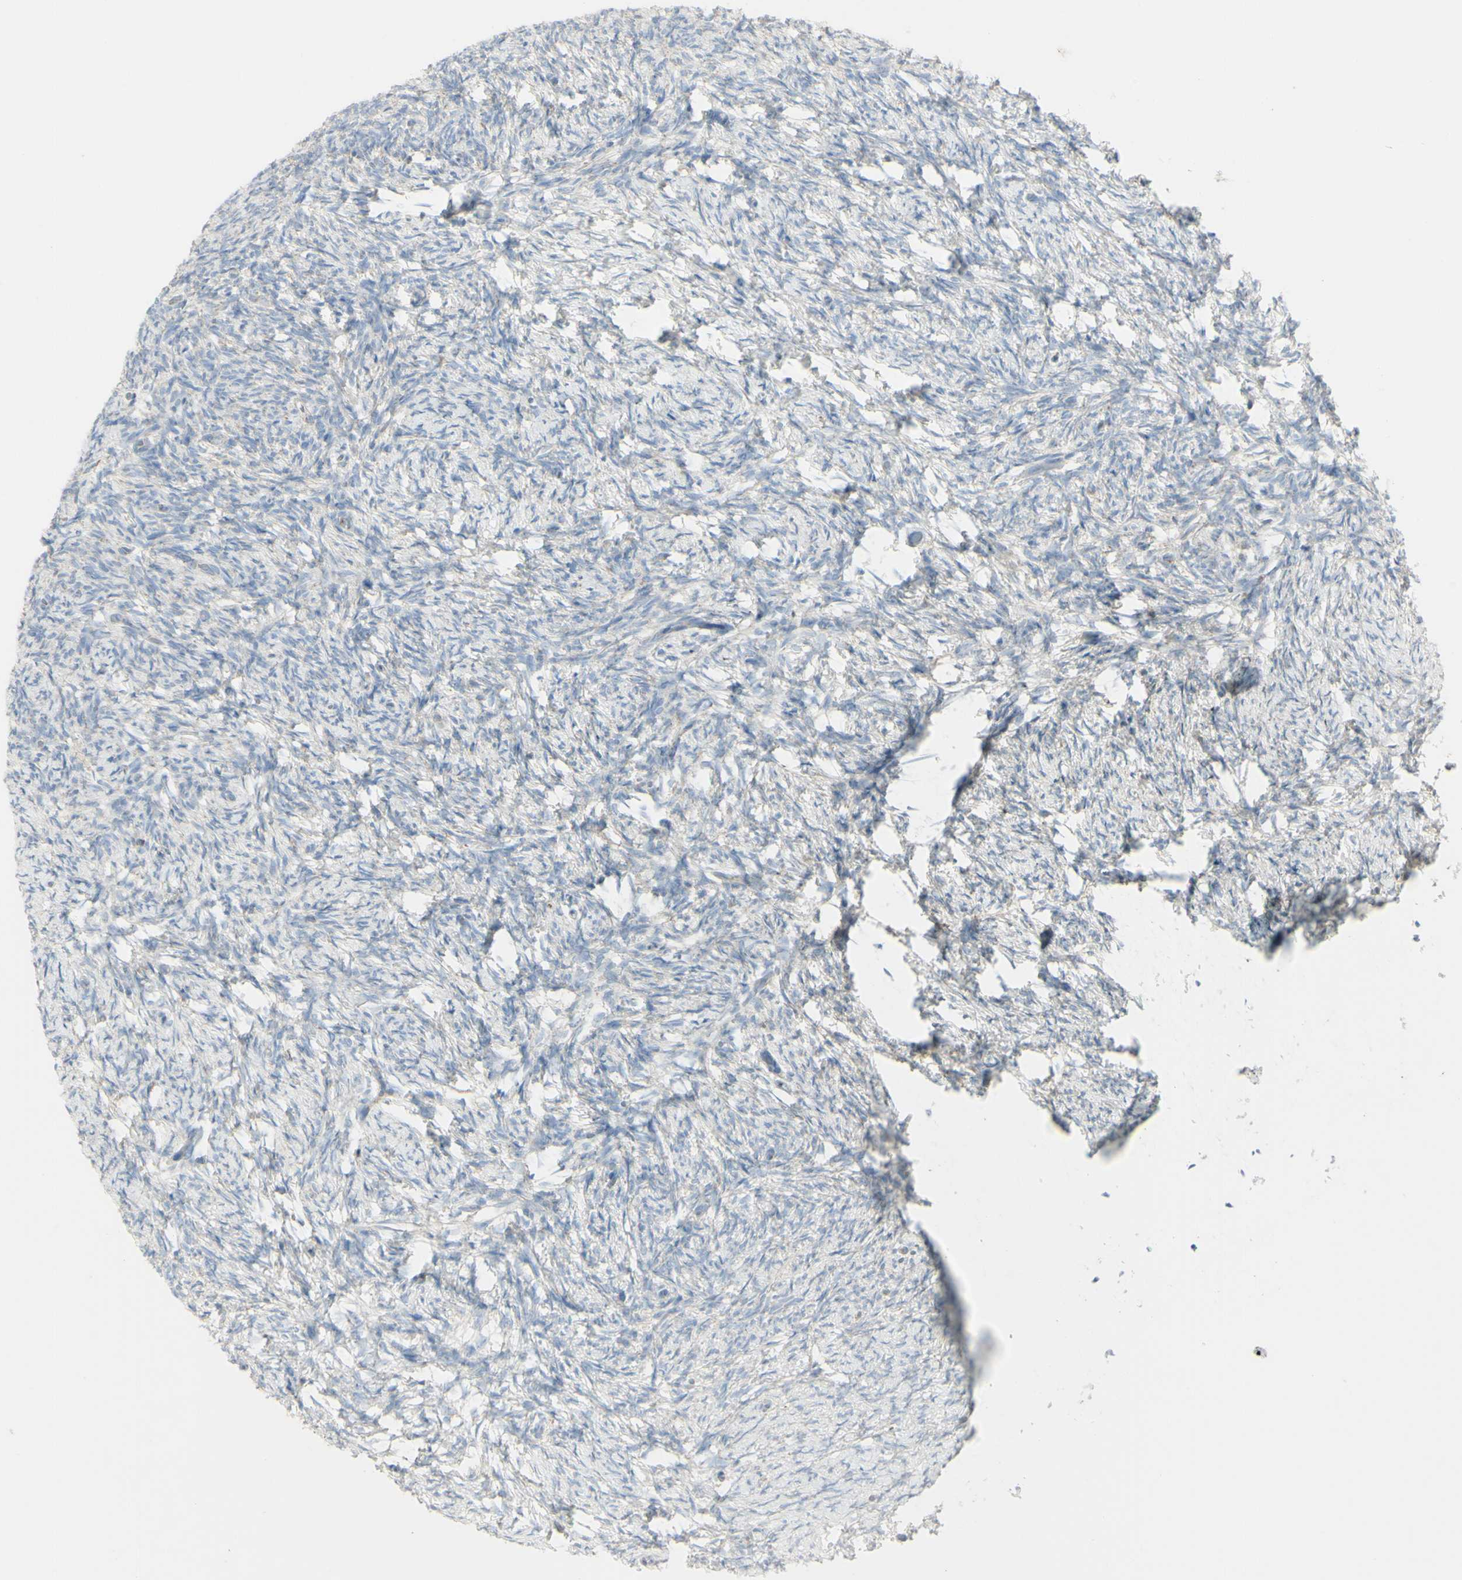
{"staining": {"intensity": "negative", "quantity": "none", "location": "none"}, "tissue": "ovary", "cell_type": "Ovarian stroma cells", "image_type": "normal", "snomed": [{"axis": "morphology", "description": "Normal tissue, NOS"}, {"axis": "topography", "description": "Ovary"}], "caption": "High magnification brightfield microscopy of benign ovary stained with DAB (brown) and counterstained with hematoxylin (blue): ovarian stroma cells show no significant expression. Brightfield microscopy of immunohistochemistry stained with DAB (3,3'-diaminobenzidine) (brown) and hematoxylin (blue), captured at high magnification.", "gene": "CNTNAP1", "patient": {"sex": "female", "age": 60}}